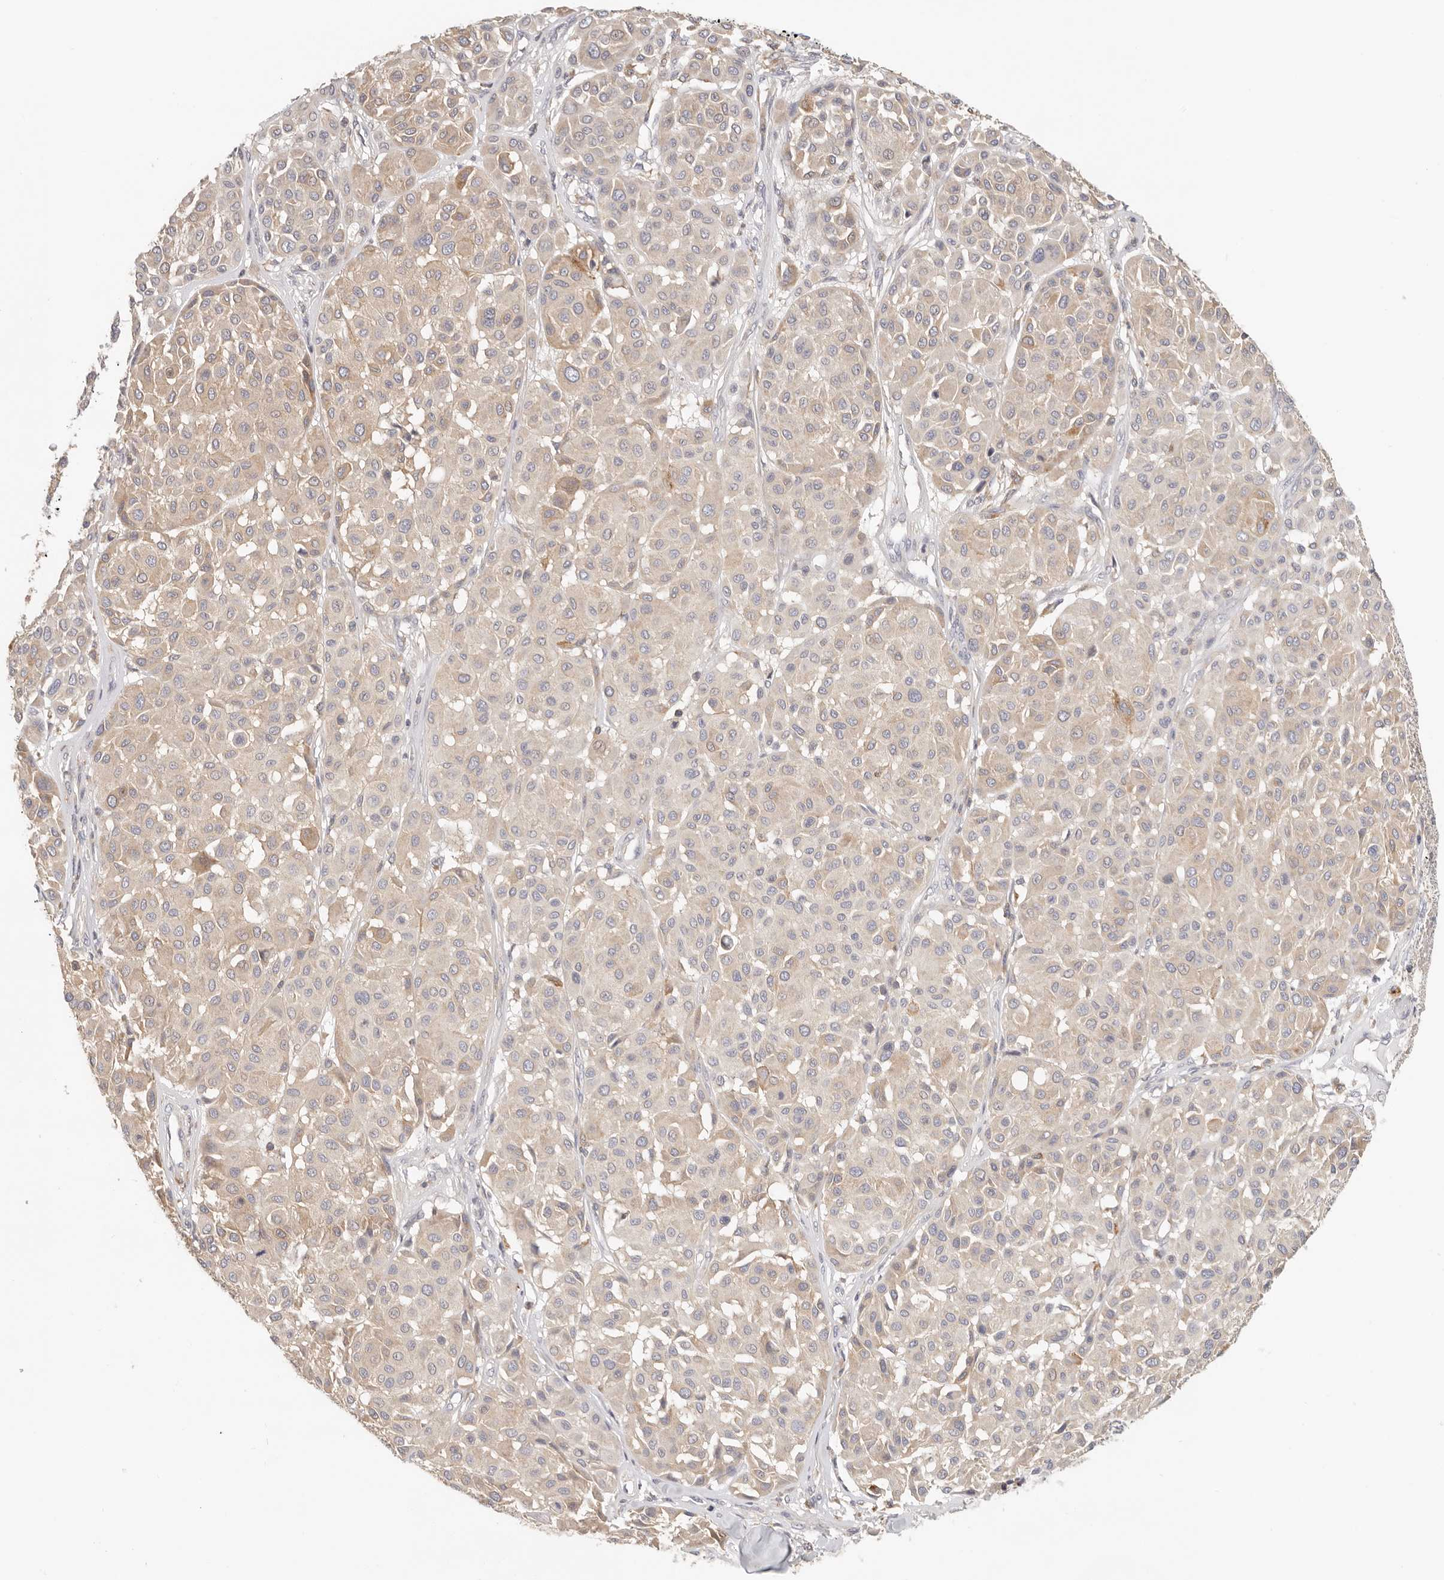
{"staining": {"intensity": "weak", "quantity": "<25%", "location": "cytoplasmic/membranous"}, "tissue": "melanoma", "cell_type": "Tumor cells", "image_type": "cancer", "snomed": [{"axis": "morphology", "description": "Malignant melanoma, Metastatic site"}, {"axis": "topography", "description": "Soft tissue"}], "caption": "There is no significant staining in tumor cells of malignant melanoma (metastatic site).", "gene": "ANXA9", "patient": {"sex": "male", "age": 41}}